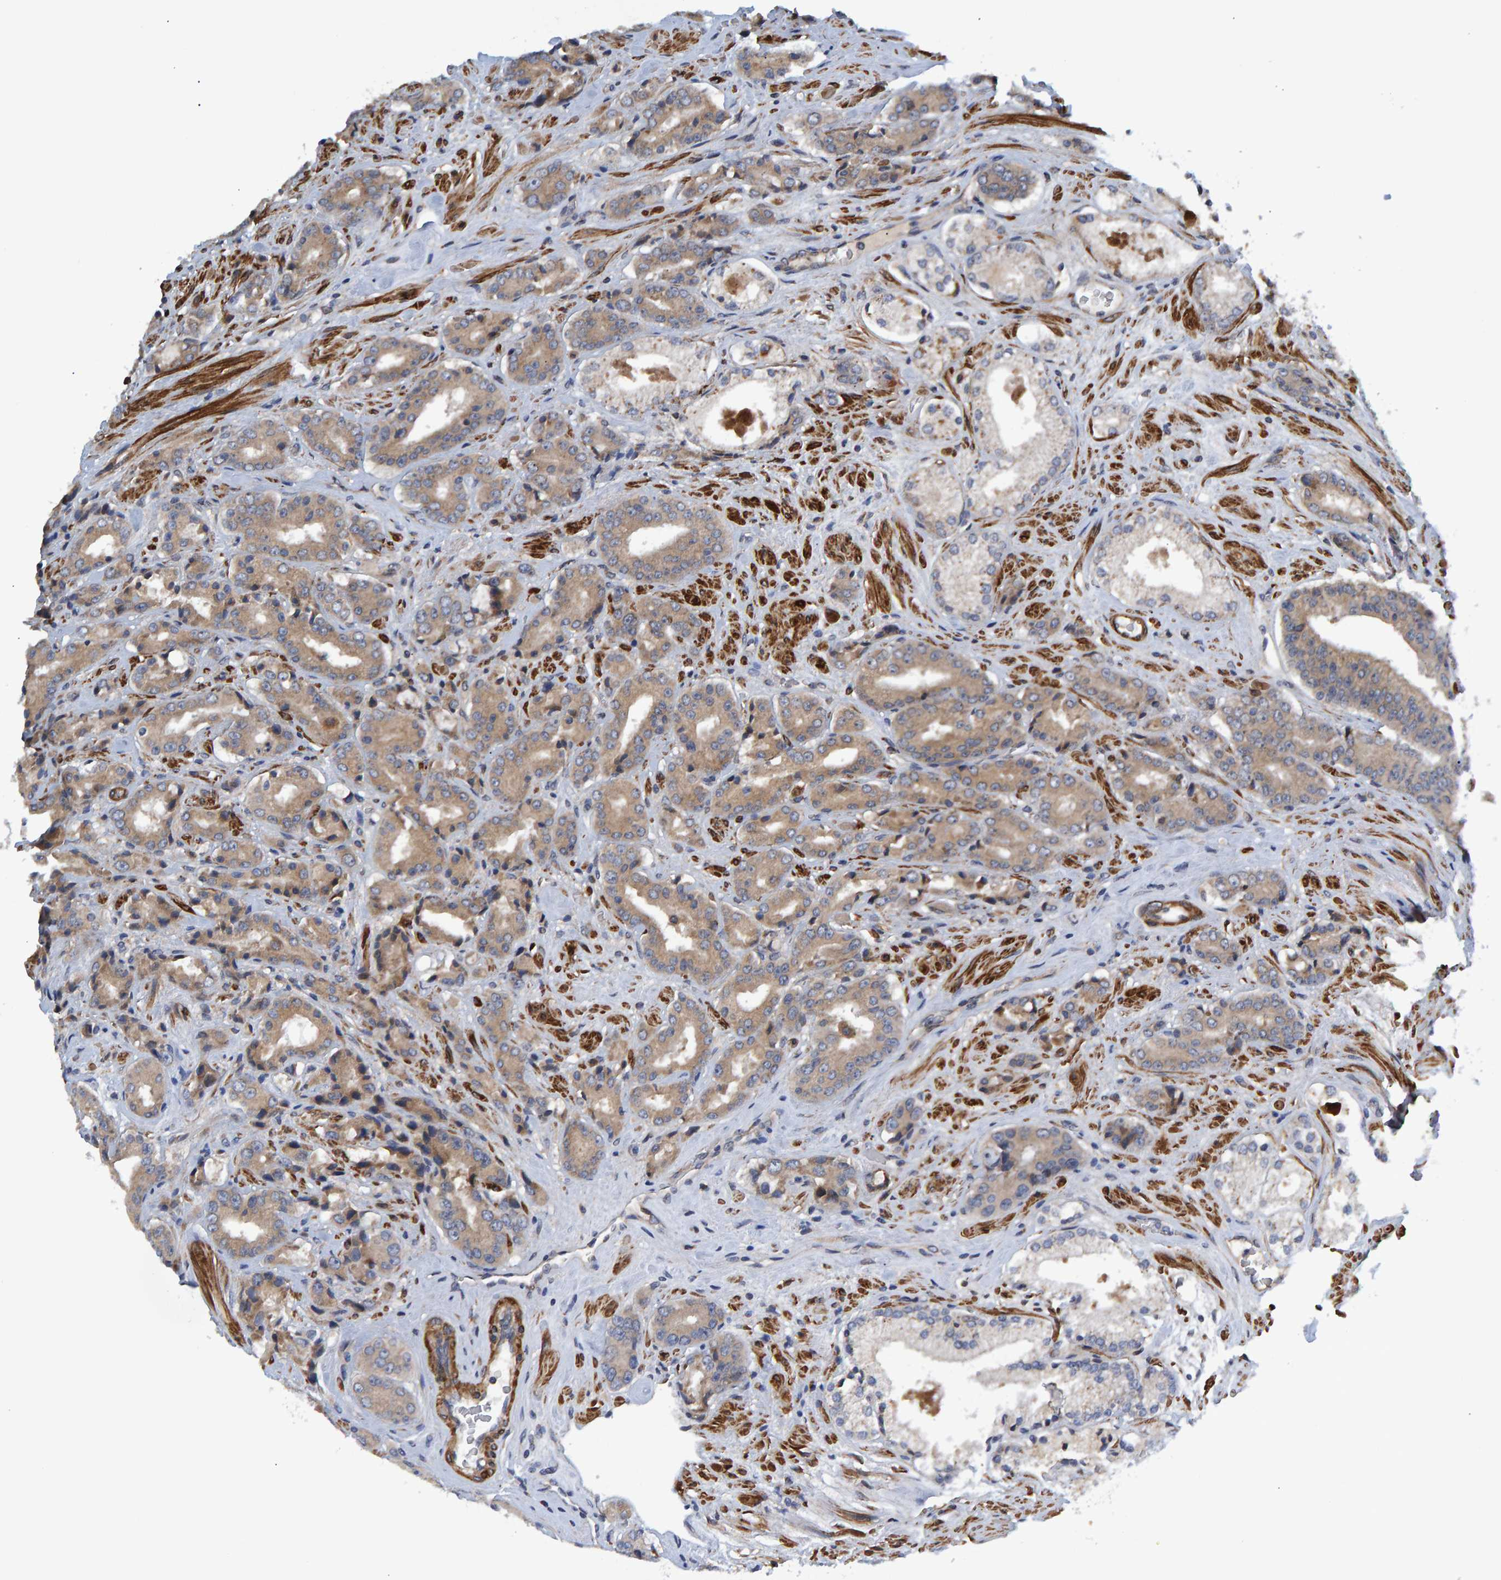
{"staining": {"intensity": "weak", "quantity": ">75%", "location": "cytoplasmic/membranous"}, "tissue": "prostate cancer", "cell_type": "Tumor cells", "image_type": "cancer", "snomed": [{"axis": "morphology", "description": "Adenocarcinoma, High grade"}, {"axis": "topography", "description": "Prostate"}], "caption": "Immunohistochemical staining of human adenocarcinoma (high-grade) (prostate) displays low levels of weak cytoplasmic/membranous staining in approximately >75% of tumor cells.", "gene": "ATP6V1H", "patient": {"sex": "male", "age": 71}}